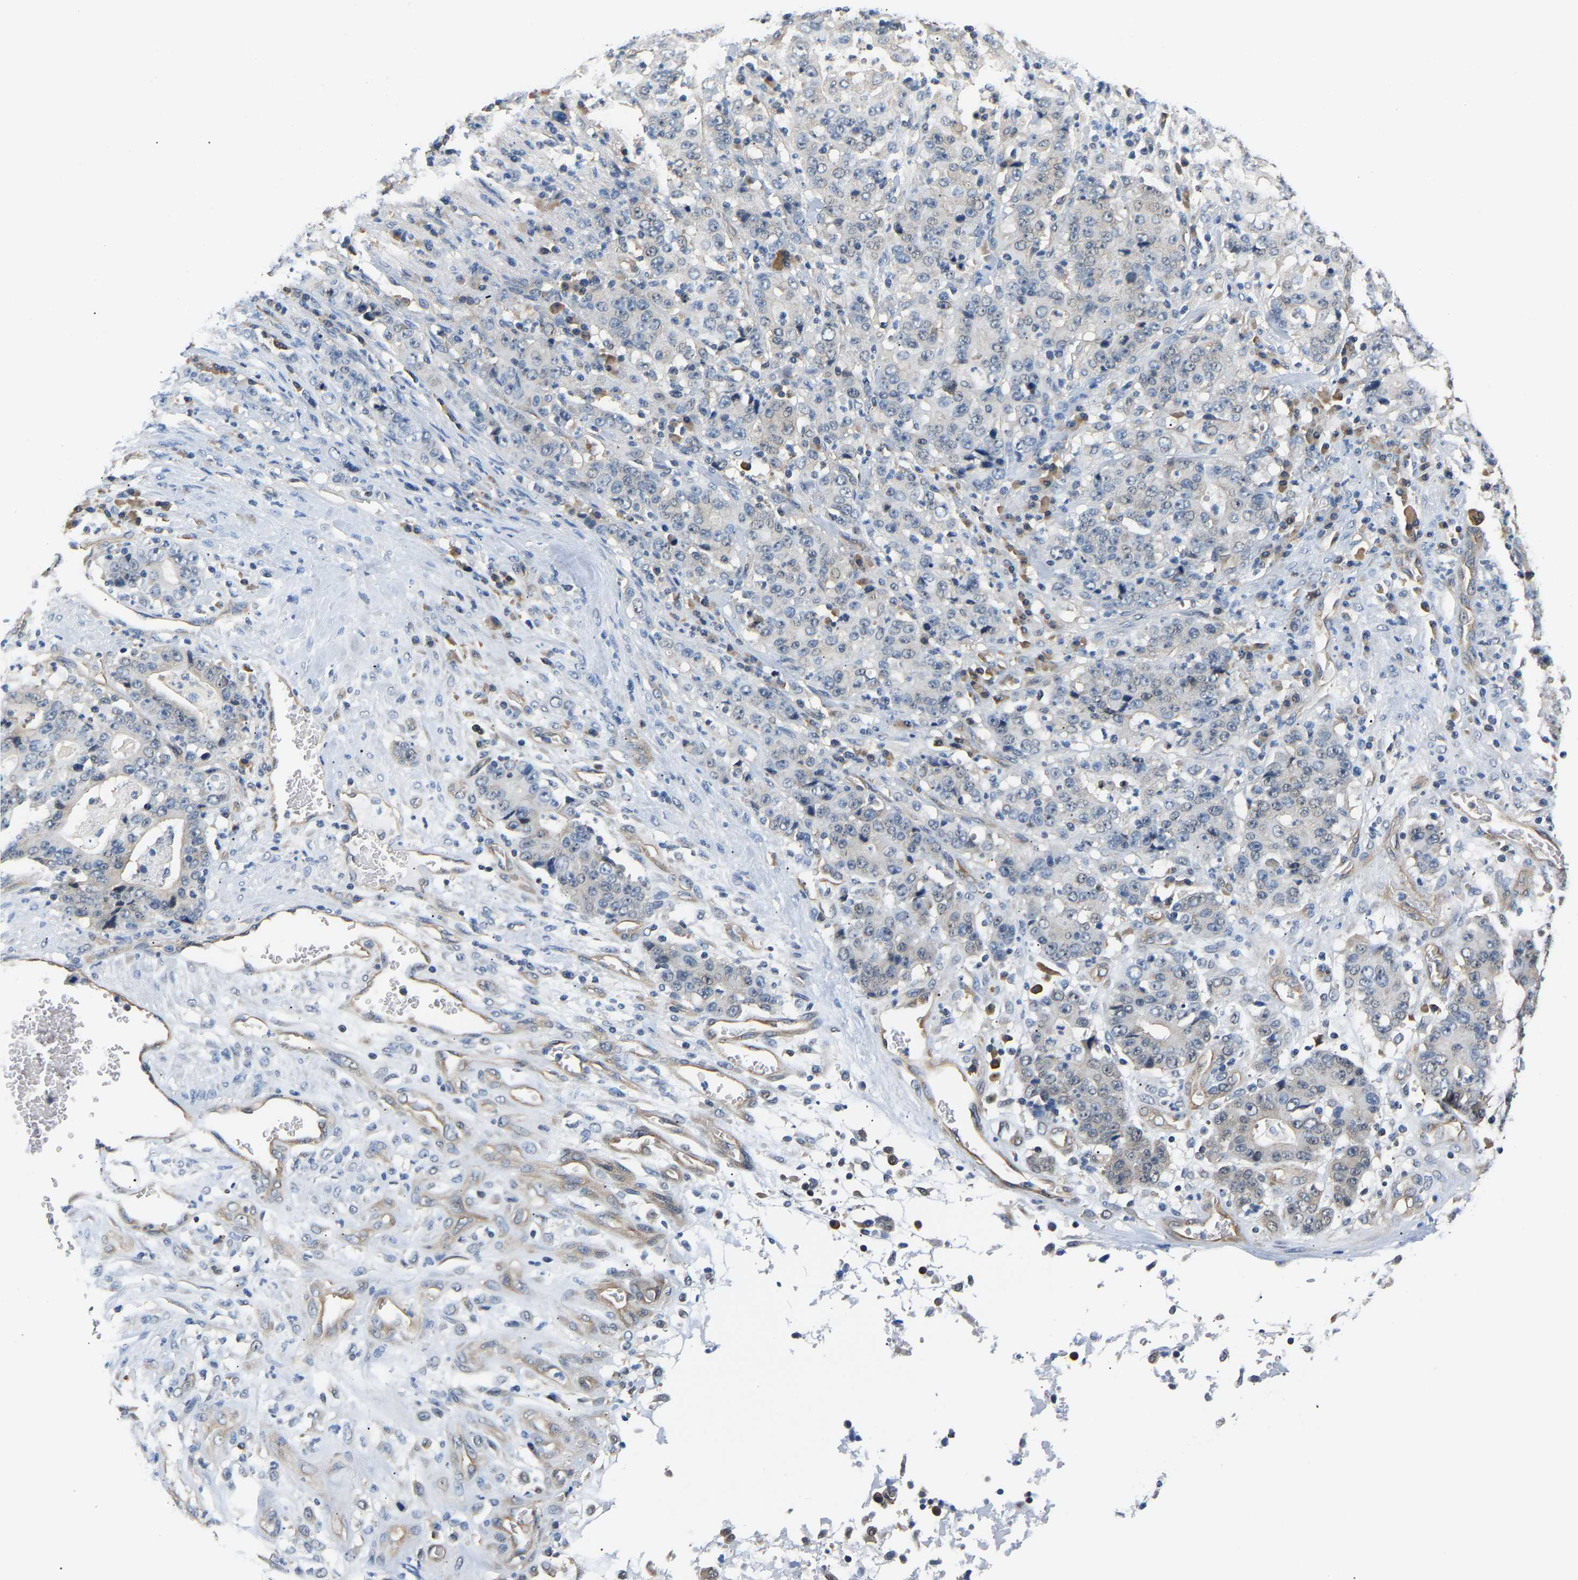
{"staining": {"intensity": "negative", "quantity": "none", "location": "none"}, "tissue": "stomach cancer", "cell_type": "Tumor cells", "image_type": "cancer", "snomed": [{"axis": "morphology", "description": "Normal tissue, NOS"}, {"axis": "morphology", "description": "Adenocarcinoma, NOS"}, {"axis": "topography", "description": "Stomach, upper"}, {"axis": "topography", "description": "Stomach"}], "caption": "The micrograph displays no significant expression in tumor cells of adenocarcinoma (stomach).", "gene": "ARHGEF12", "patient": {"sex": "male", "age": 59}}